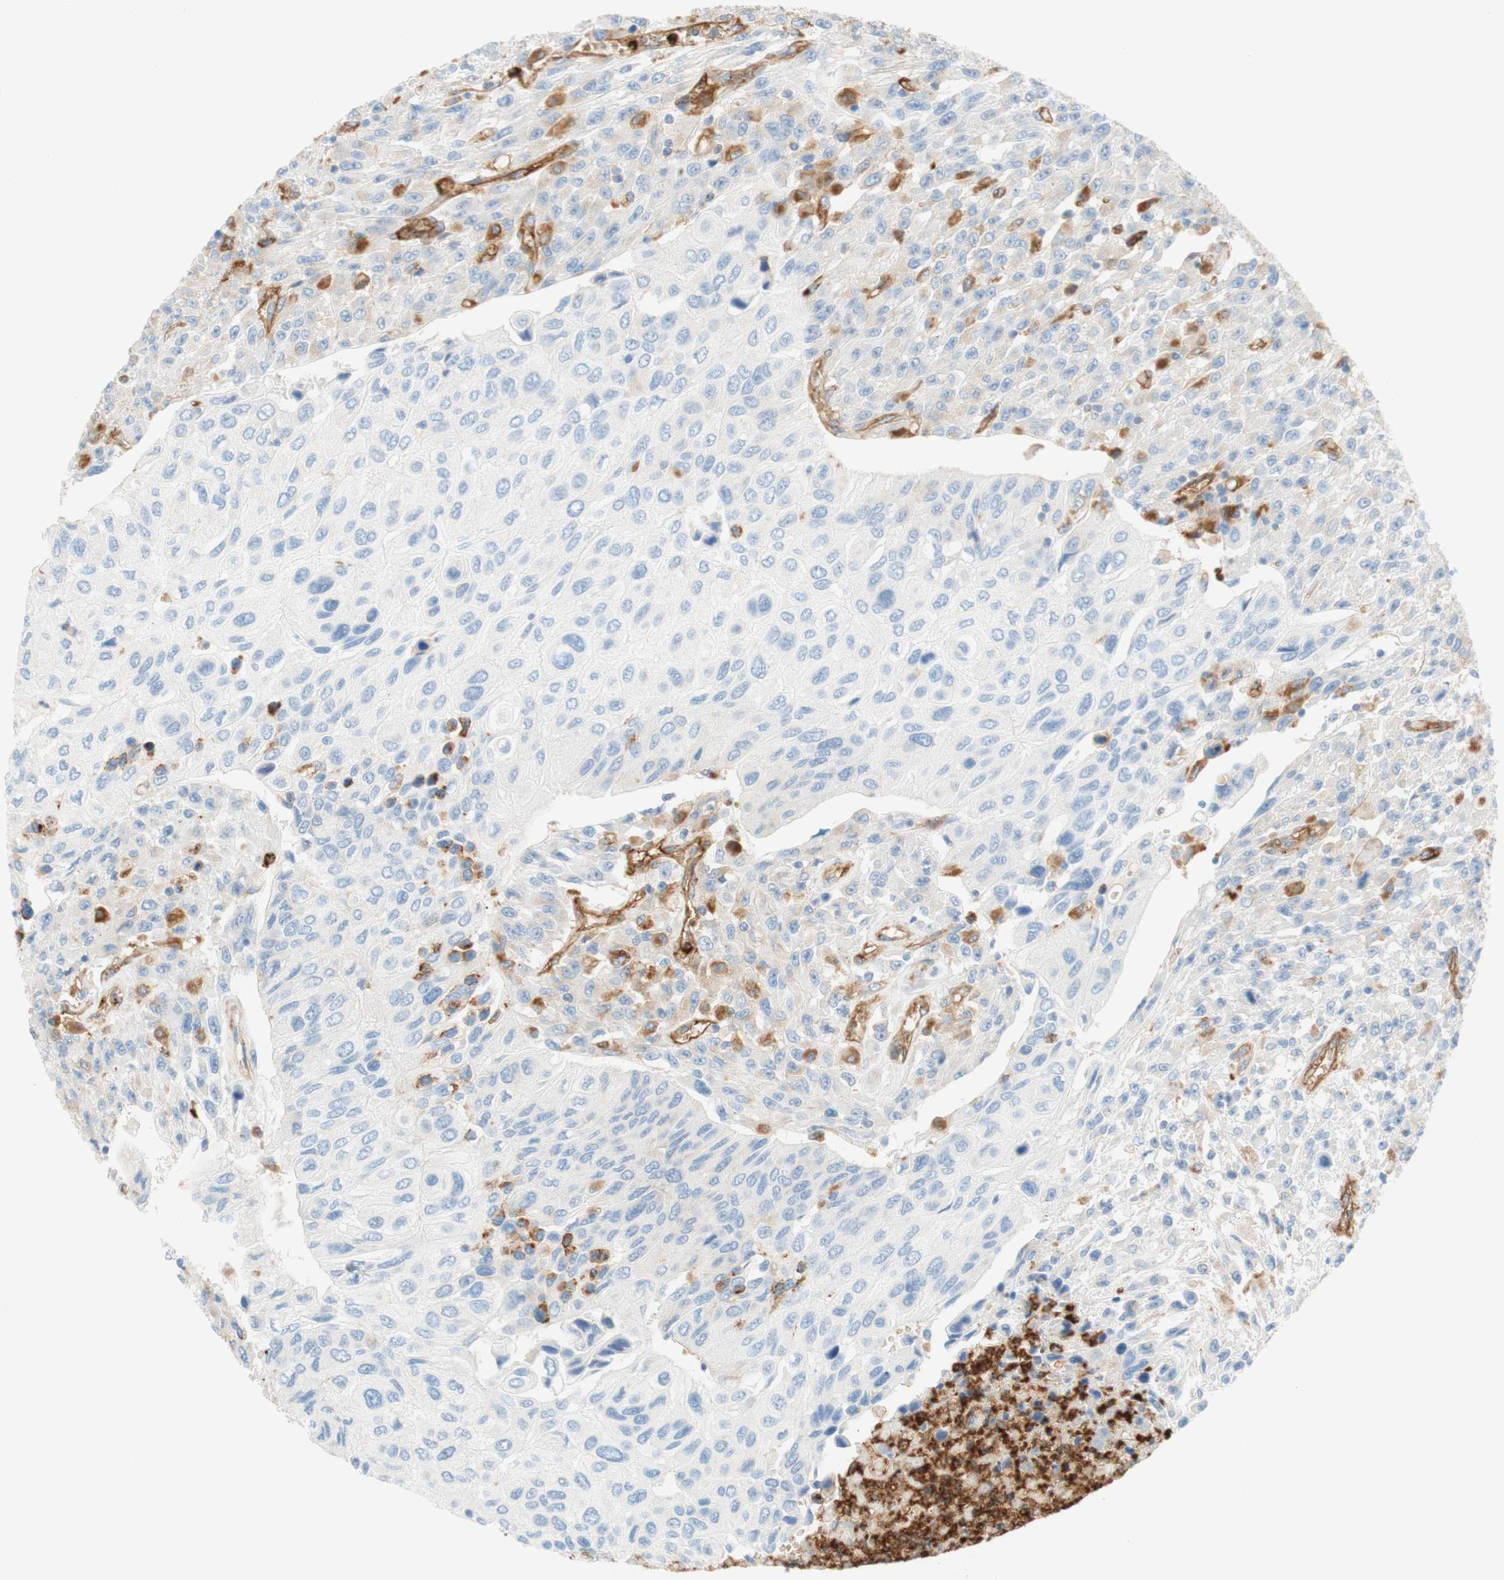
{"staining": {"intensity": "moderate", "quantity": "<25%", "location": "cytoplasmic/membranous"}, "tissue": "urothelial cancer", "cell_type": "Tumor cells", "image_type": "cancer", "snomed": [{"axis": "morphology", "description": "Urothelial carcinoma, High grade"}, {"axis": "topography", "description": "Urinary bladder"}], "caption": "The image displays a brown stain indicating the presence of a protein in the cytoplasmic/membranous of tumor cells in urothelial carcinoma (high-grade).", "gene": "STOM", "patient": {"sex": "male", "age": 66}}